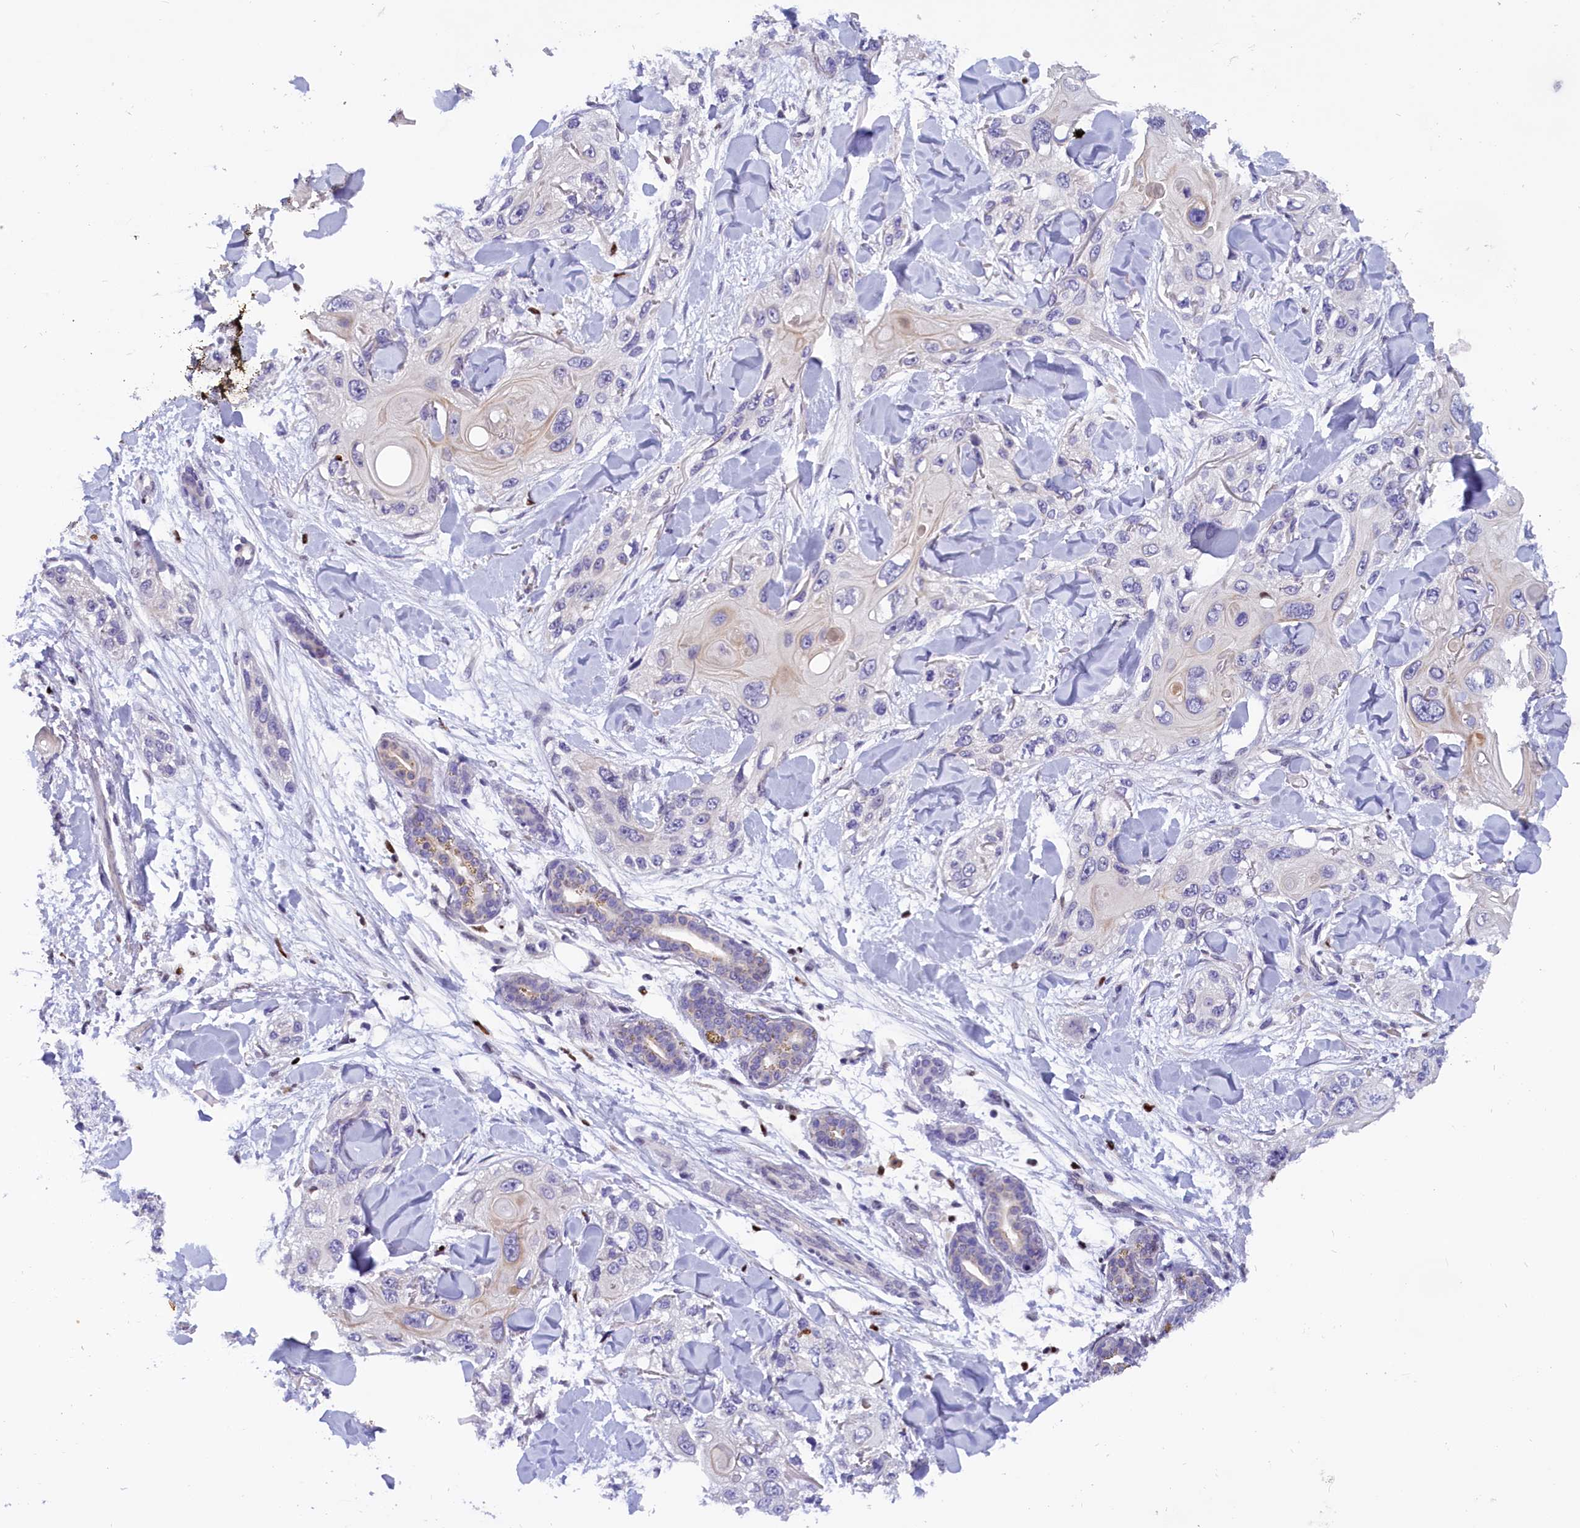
{"staining": {"intensity": "negative", "quantity": "none", "location": "none"}, "tissue": "skin cancer", "cell_type": "Tumor cells", "image_type": "cancer", "snomed": [{"axis": "morphology", "description": "Normal tissue, NOS"}, {"axis": "morphology", "description": "Squamous cell carcinoma, NOS"}, {"axis": "topography", "description": "Skin"}], "caption": "The histopathology image displays no staining of tumor cells in skin squamous cell carcinoma.", "gene": "BTBD9", "patient": {"sex": "male", "age": 72}}